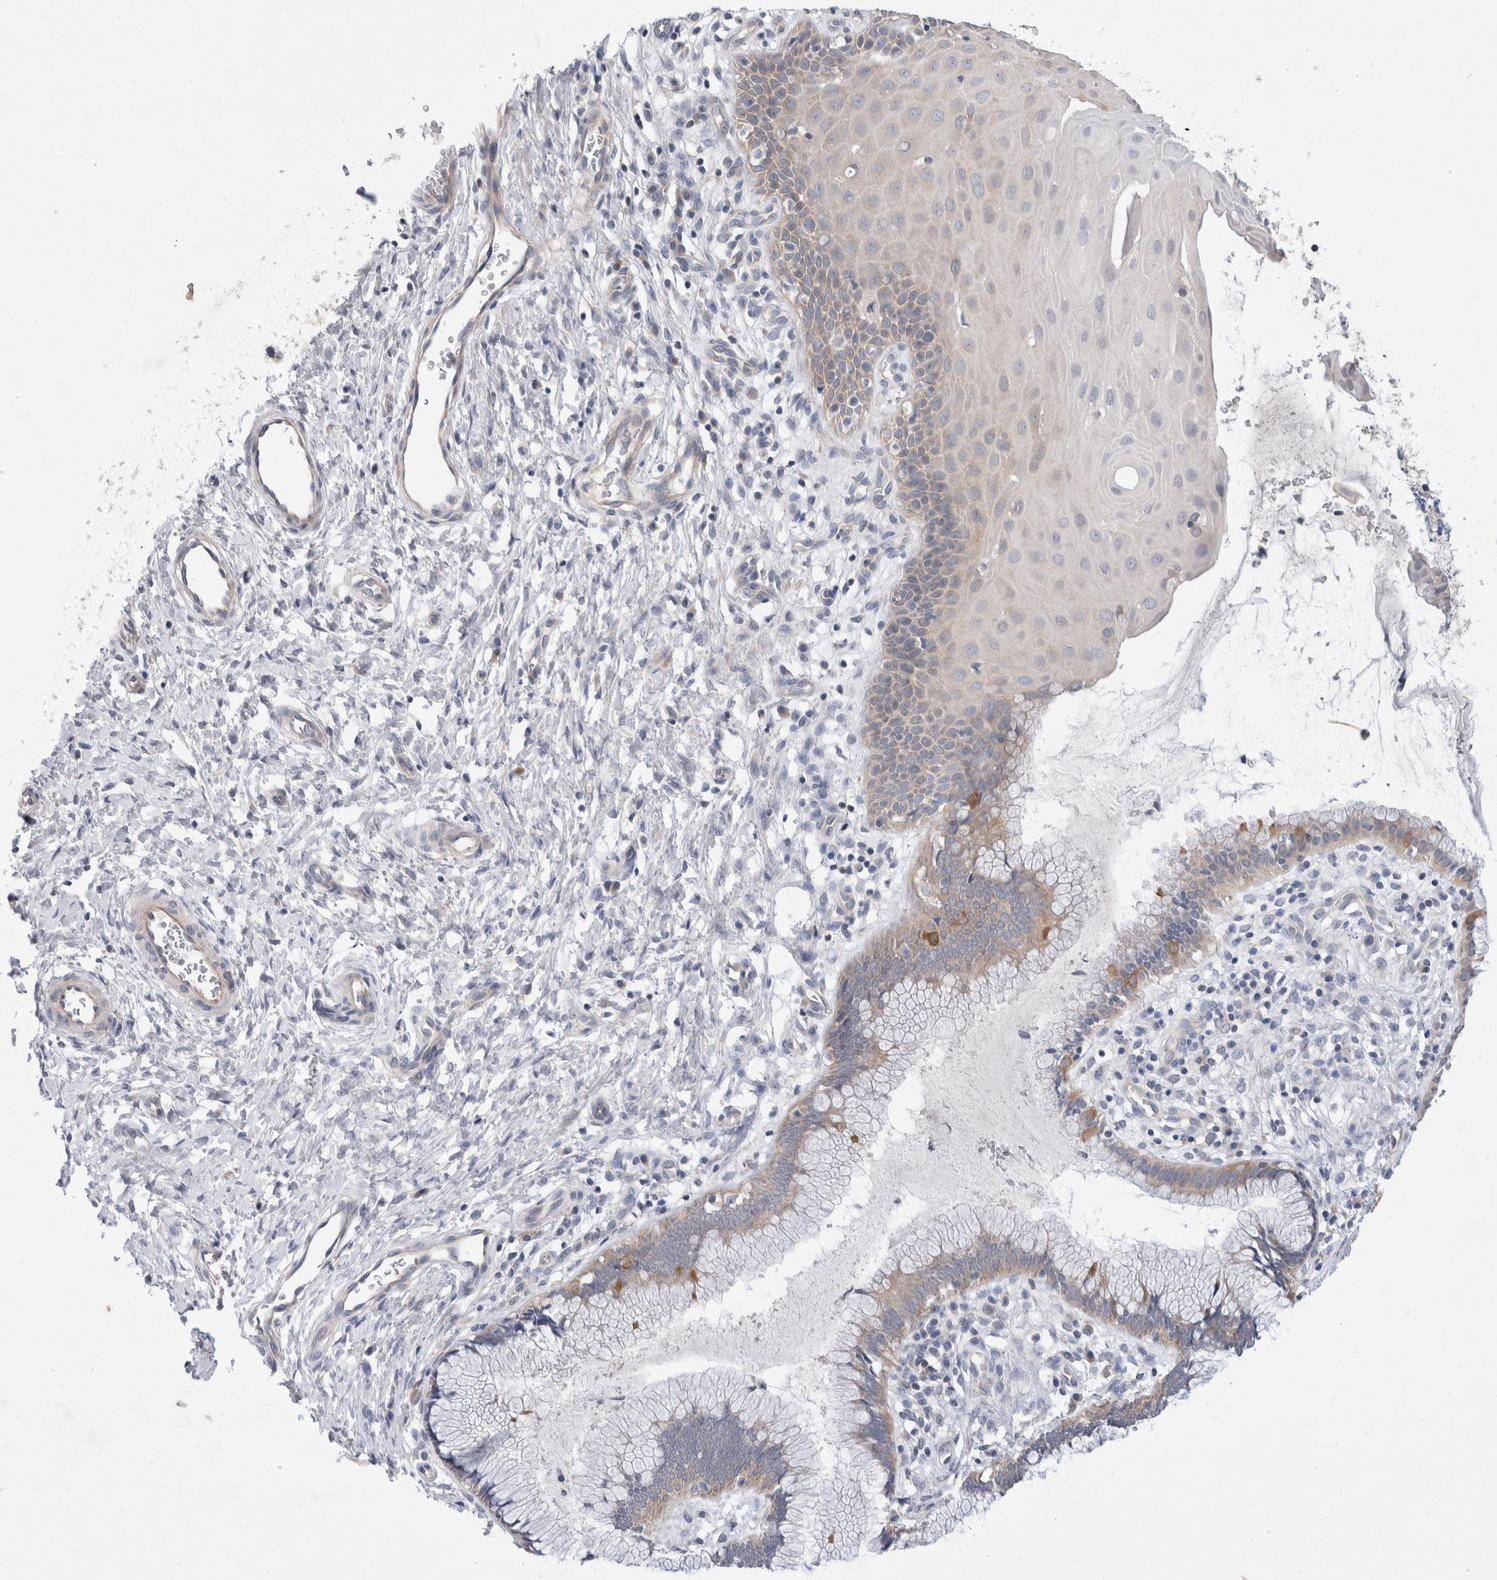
{"staining": {"intensity": "negative", "quantity": "none", "location": "none"}, "tissue": "cervix", "cell_type": "Glandular cells", "image_type": "normal", "snomed": [{"axis": "morphology", "description": "Normal tissue, NOS"}, {"axis": "topography", "description": "Cervix"}], "caption": "Photomicrograph shows no protein positivity in glandular cells of benign cervix. Brightfield microscopy of immunohistochemistry (IHC) stained with DAB (3,3'-diaminobenzidine) (brown) and hematoxylin (blue), captured at high magnification.", "gene": "IFT74", "patient": {"sex": "female", "age": 75}}